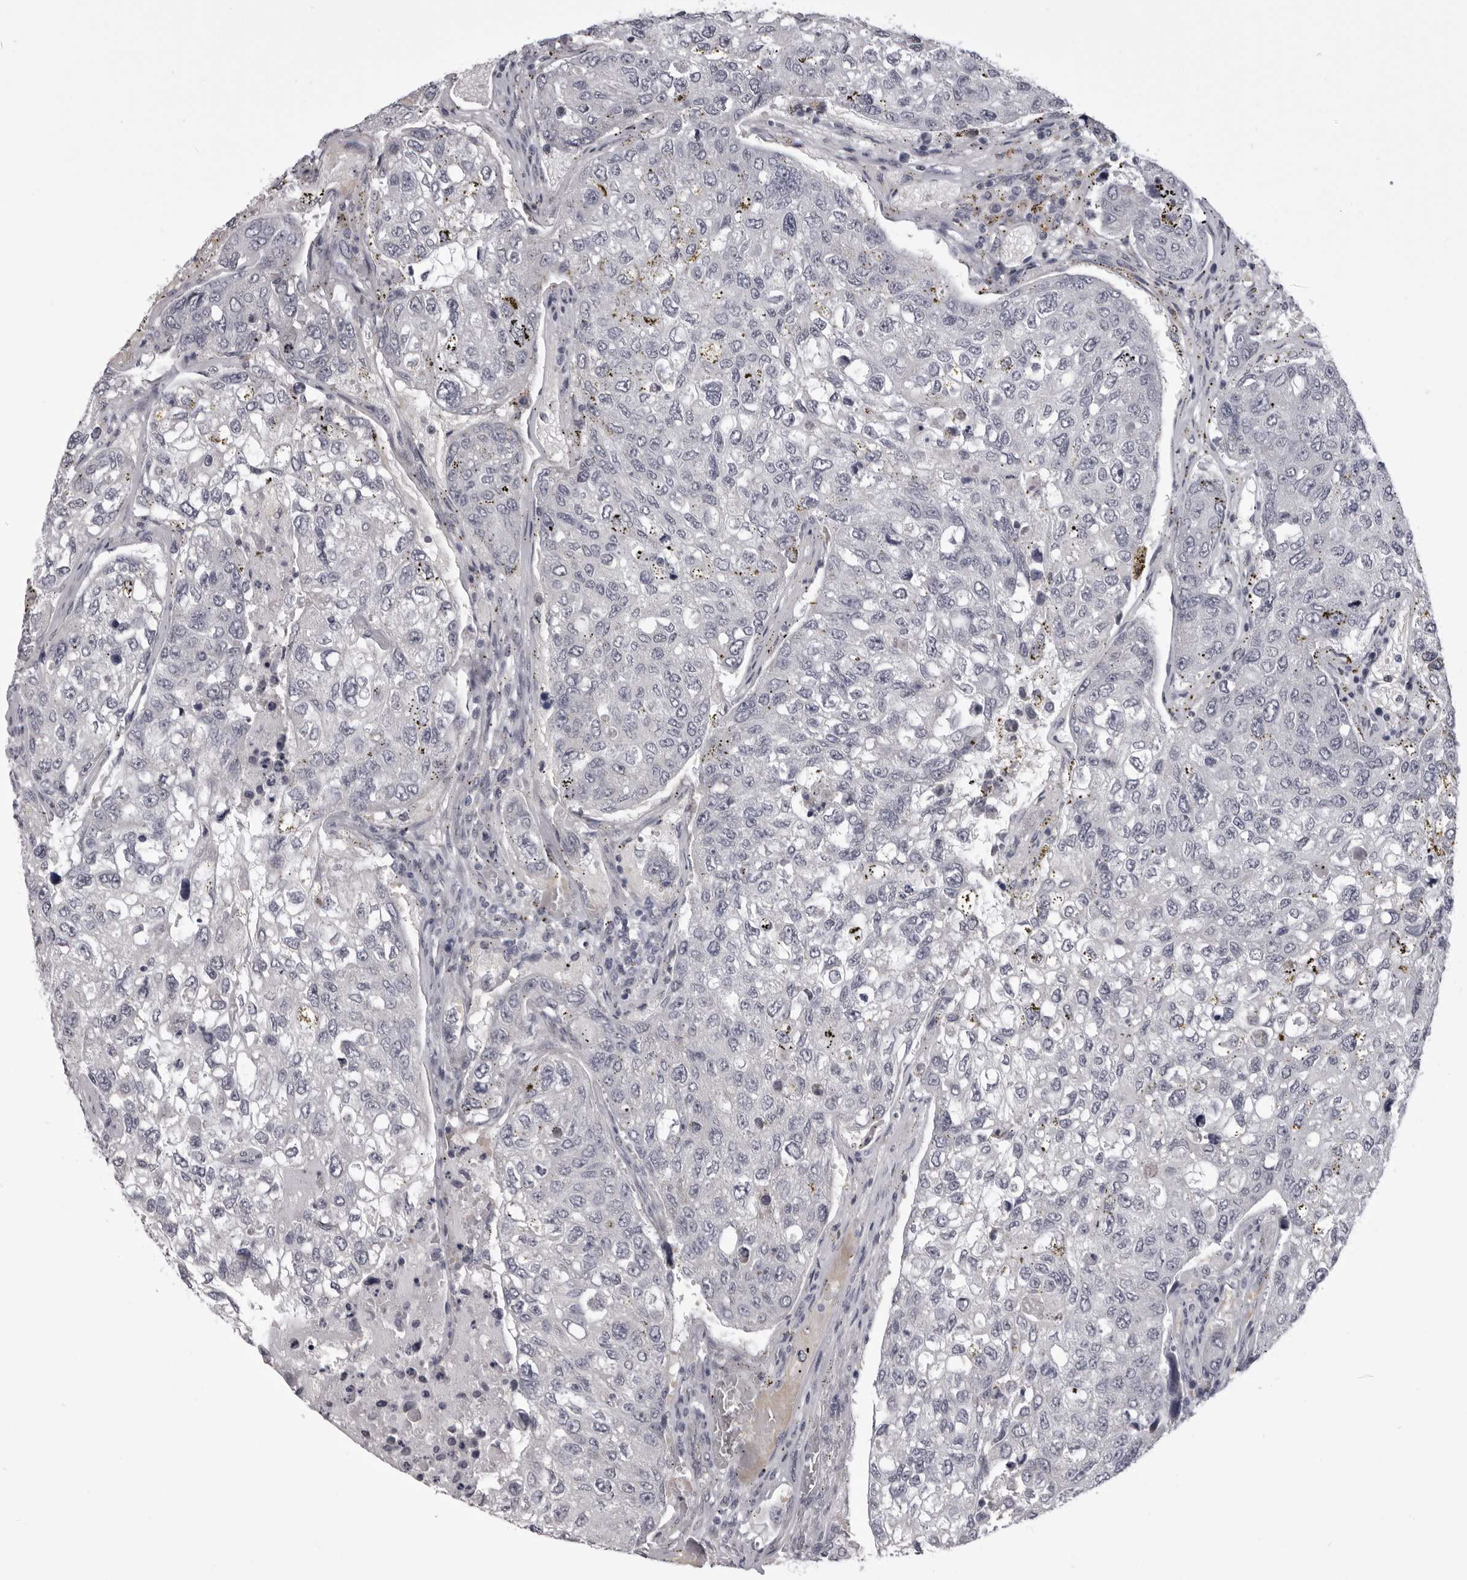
{"staining": {"intensity": "negative", "quantity": "none", "location": "none"}, "tissue": "urothelial cancer", "cell_type": "Tumor cells", "image_type": "cancer", "snomed": [{"axis": "morphology", "description": "Urothelial carcinoma, High grade"}, {"axis": "topography", "description": "Lymph node"}, {"axis": "topography", "description": "Urinary bladder"}], "caption": "An immunohistochemistry image of urothelial carcinoma (high-grade) is shown. There is no staining in tumor cells of urothelial carcinoma (high-grade).", "gene": "EPHA10", "patient": {"sex": "male", "age": 51}}